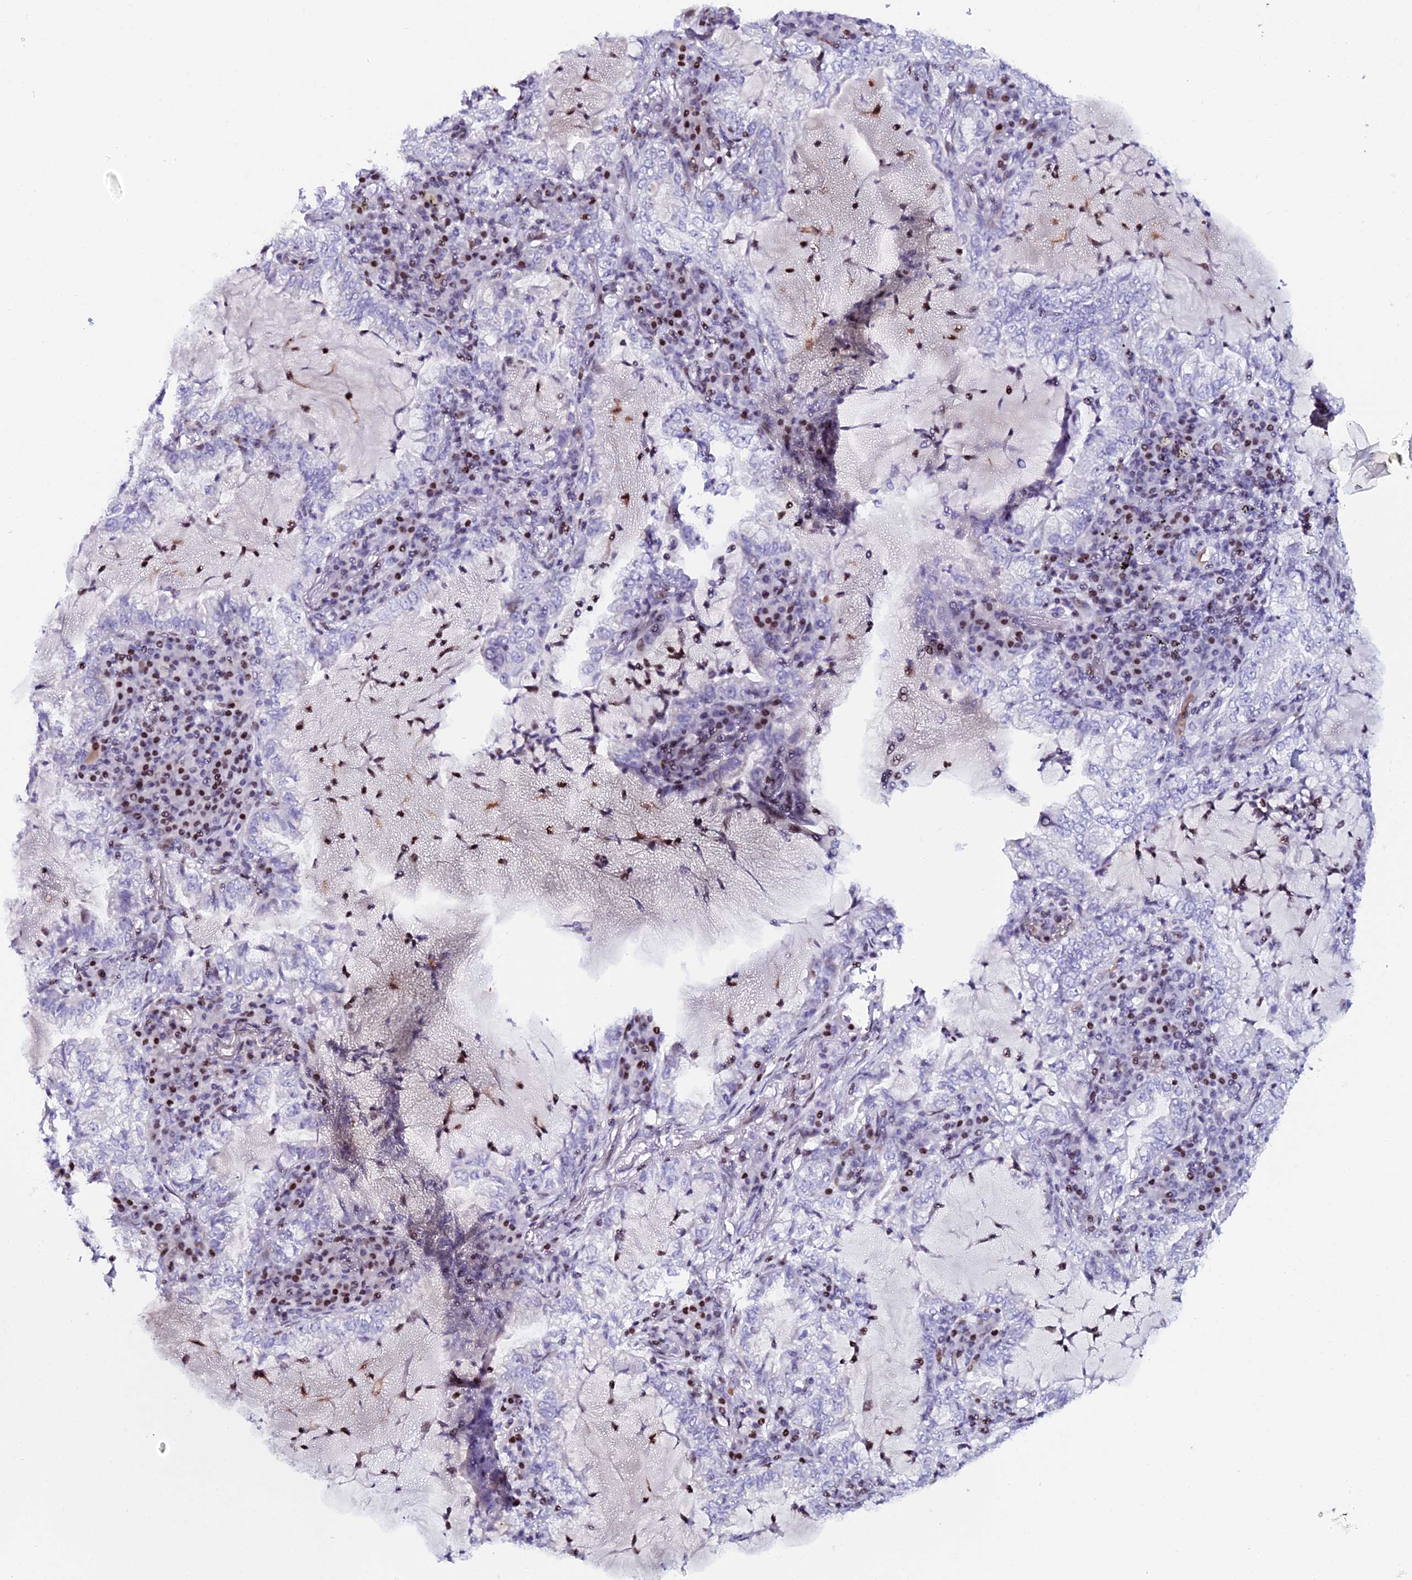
{"staining": {"intensity": "moderate", "quantity": "<25%", "location": "nuclear"}, "tissue": "lung cancer", "cell_type": "Tumor cells", "image_type": "cancer", "snomed": [{"axis": "morphology", "description": "Adenocarcinoma, NOS"}, {"axis": "topography", "description": "Lung"}], "caption": "About <25% of tumor cells in lung cancer (adenocarcinoma) exhibit moderate nuclear protein staining as visualized by brown immunohistochemical staining.", "gene": "MYNN", "patient": {"sex": "female", "age": 73}}